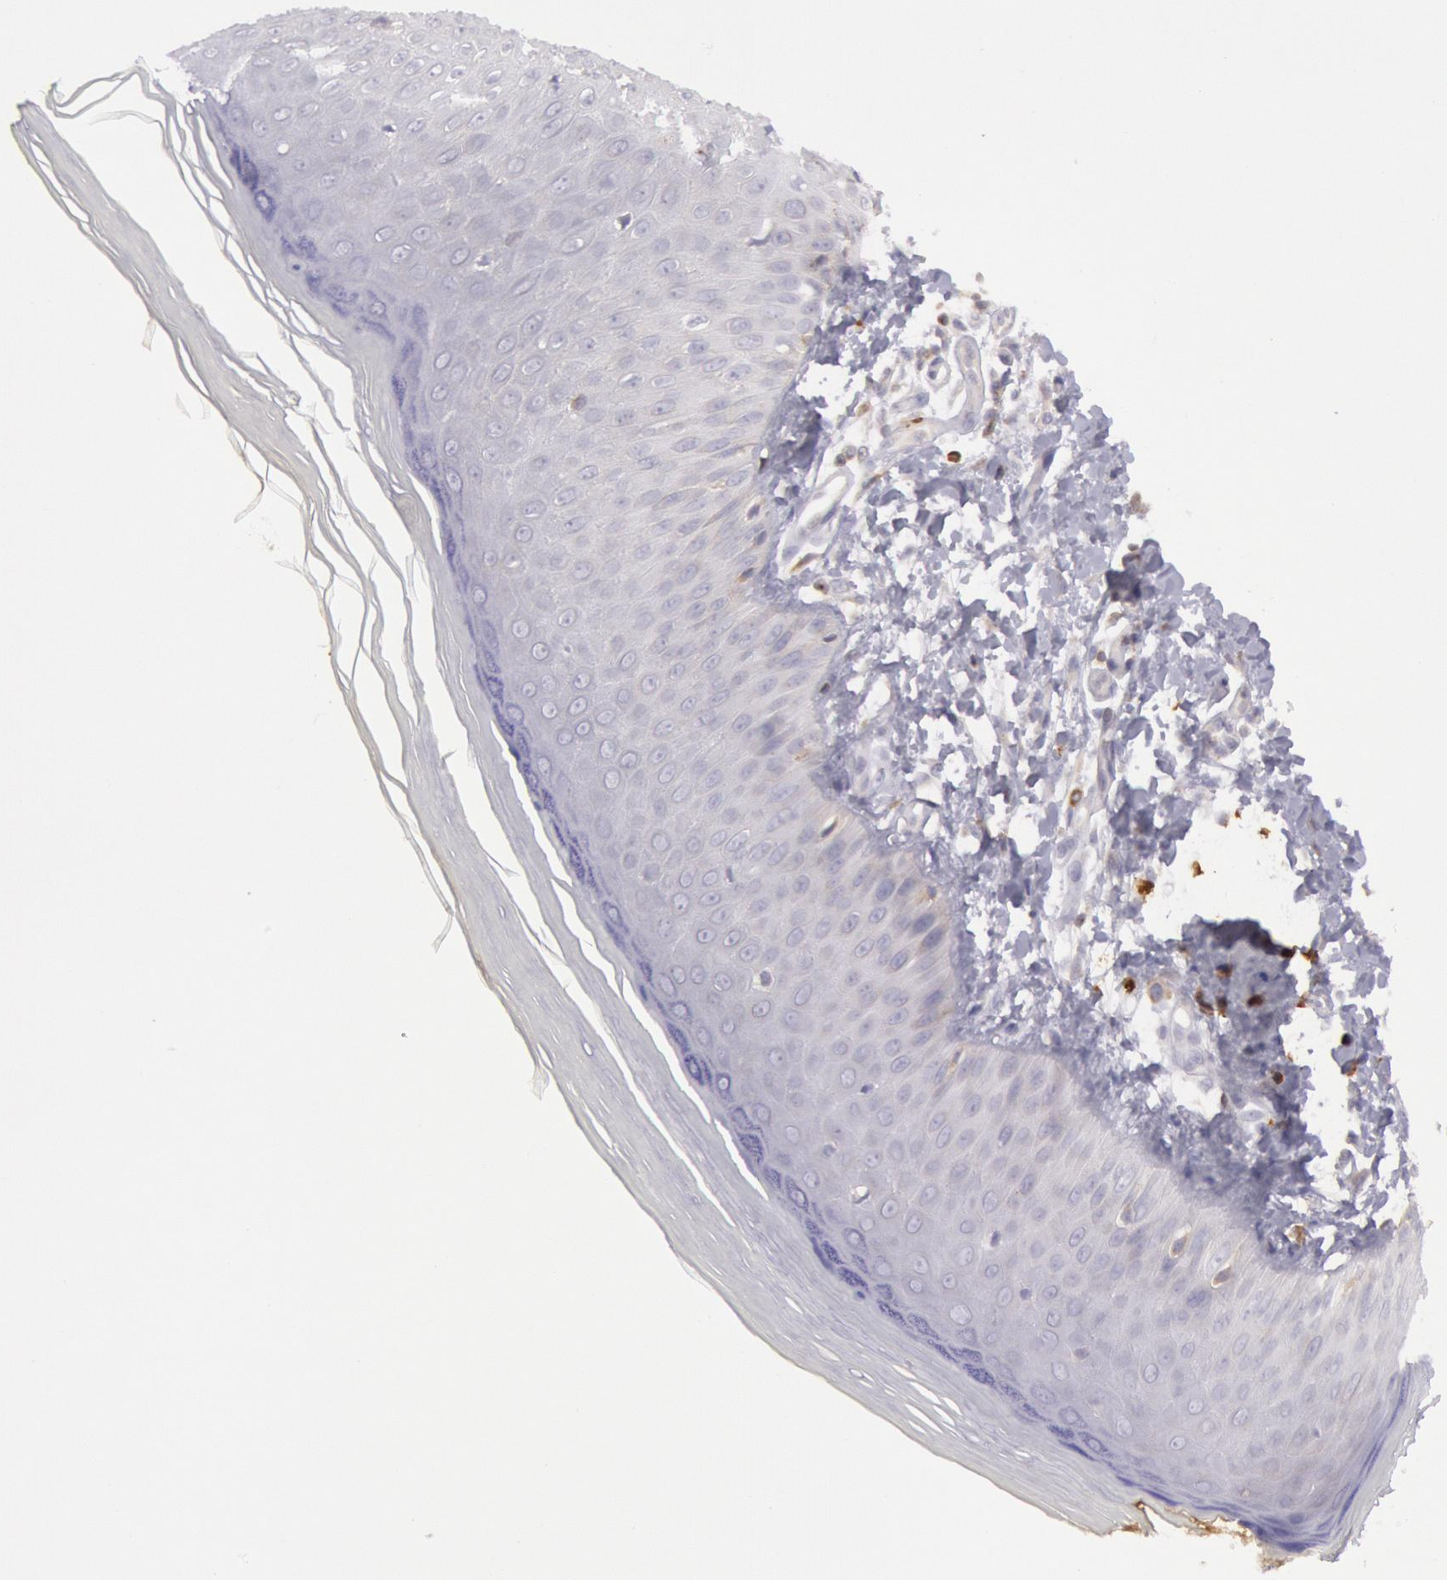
{"staining": {"intensity": "negative", "quantity": "none", "location": "none"}, "tissue": "skin", "cell_type": "Epidermal cells", "image_type": "normal", "snomed": [{"axis": "morphology", "description": "Normal tissue, NOS"}, {"axis": "morphology", "description": "Inflammation, NOS"}, {"axis": "topography", "description": "Soft tissue"}, {"axis": "topography", "description": "Anal"}], "caption": "IHC histopathology image of unremarkable skin: human skin stained with DAB shows no significant protein staining in epidermal cells. The staining was performed using DAB to visualize the protein expression in brown, while the nuclei were stained in blue with hematoxylin (Magnification: 20x).", "gene": "RAB27A", "patient": {"sex": "female", "age": 15}}